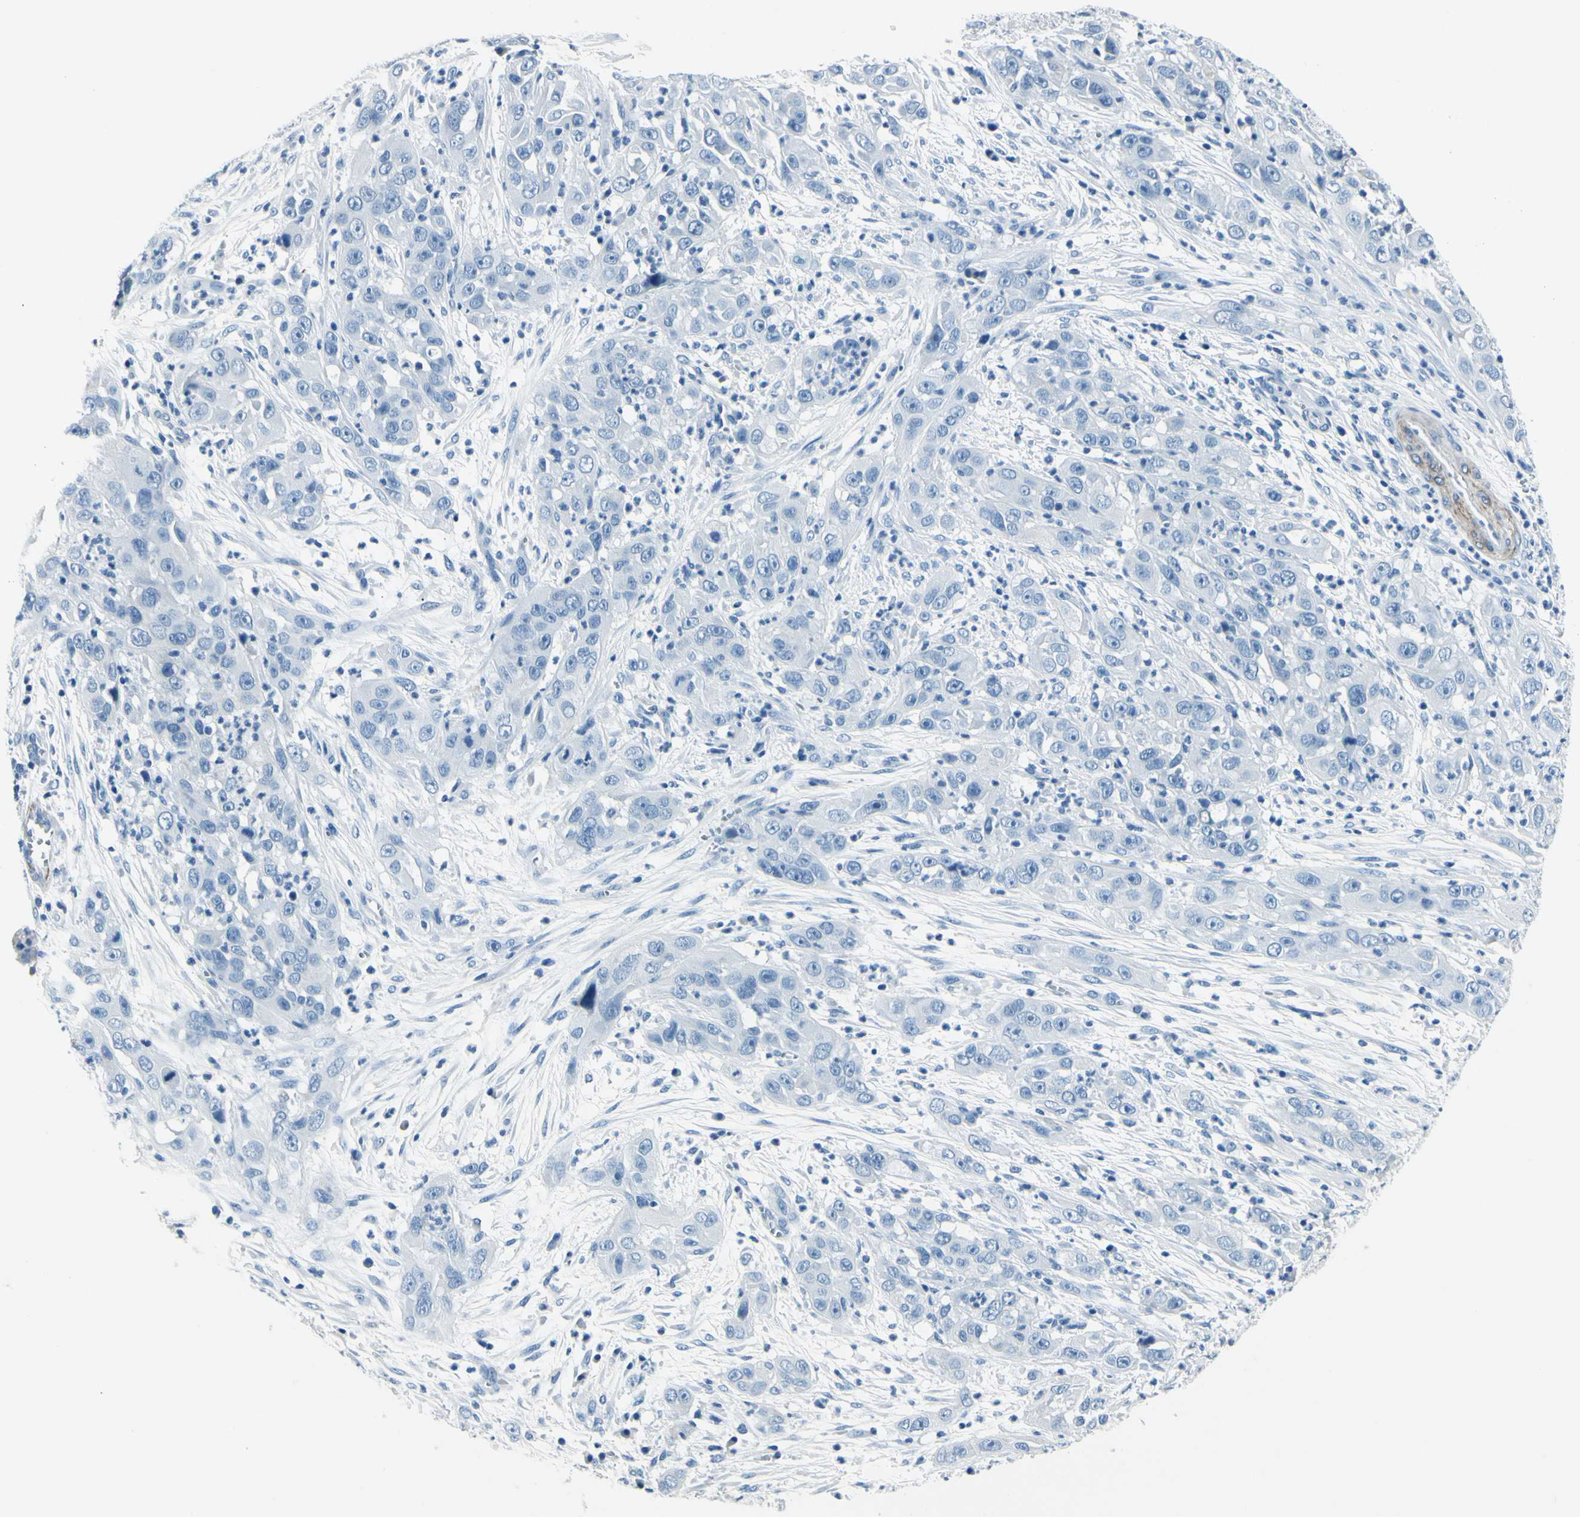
{"staining": {"intensity": "negative", "quantity": "none", "location": "none"}, "tissue": "cervical cancer", "cell_type": "Tumor cells", "image_type": "cancer", "snomed": [{"axis": "morphology", "description": "Squamous cell carcinoma, NOS"}, {"axis": "topography", "description": "Cervix"}], "caption": "Tumor cells show no significant protein staining in cervical squamous cell carcinoma.", "gene": "CDH15", "patient": {"sex": "female", "age": 32}}